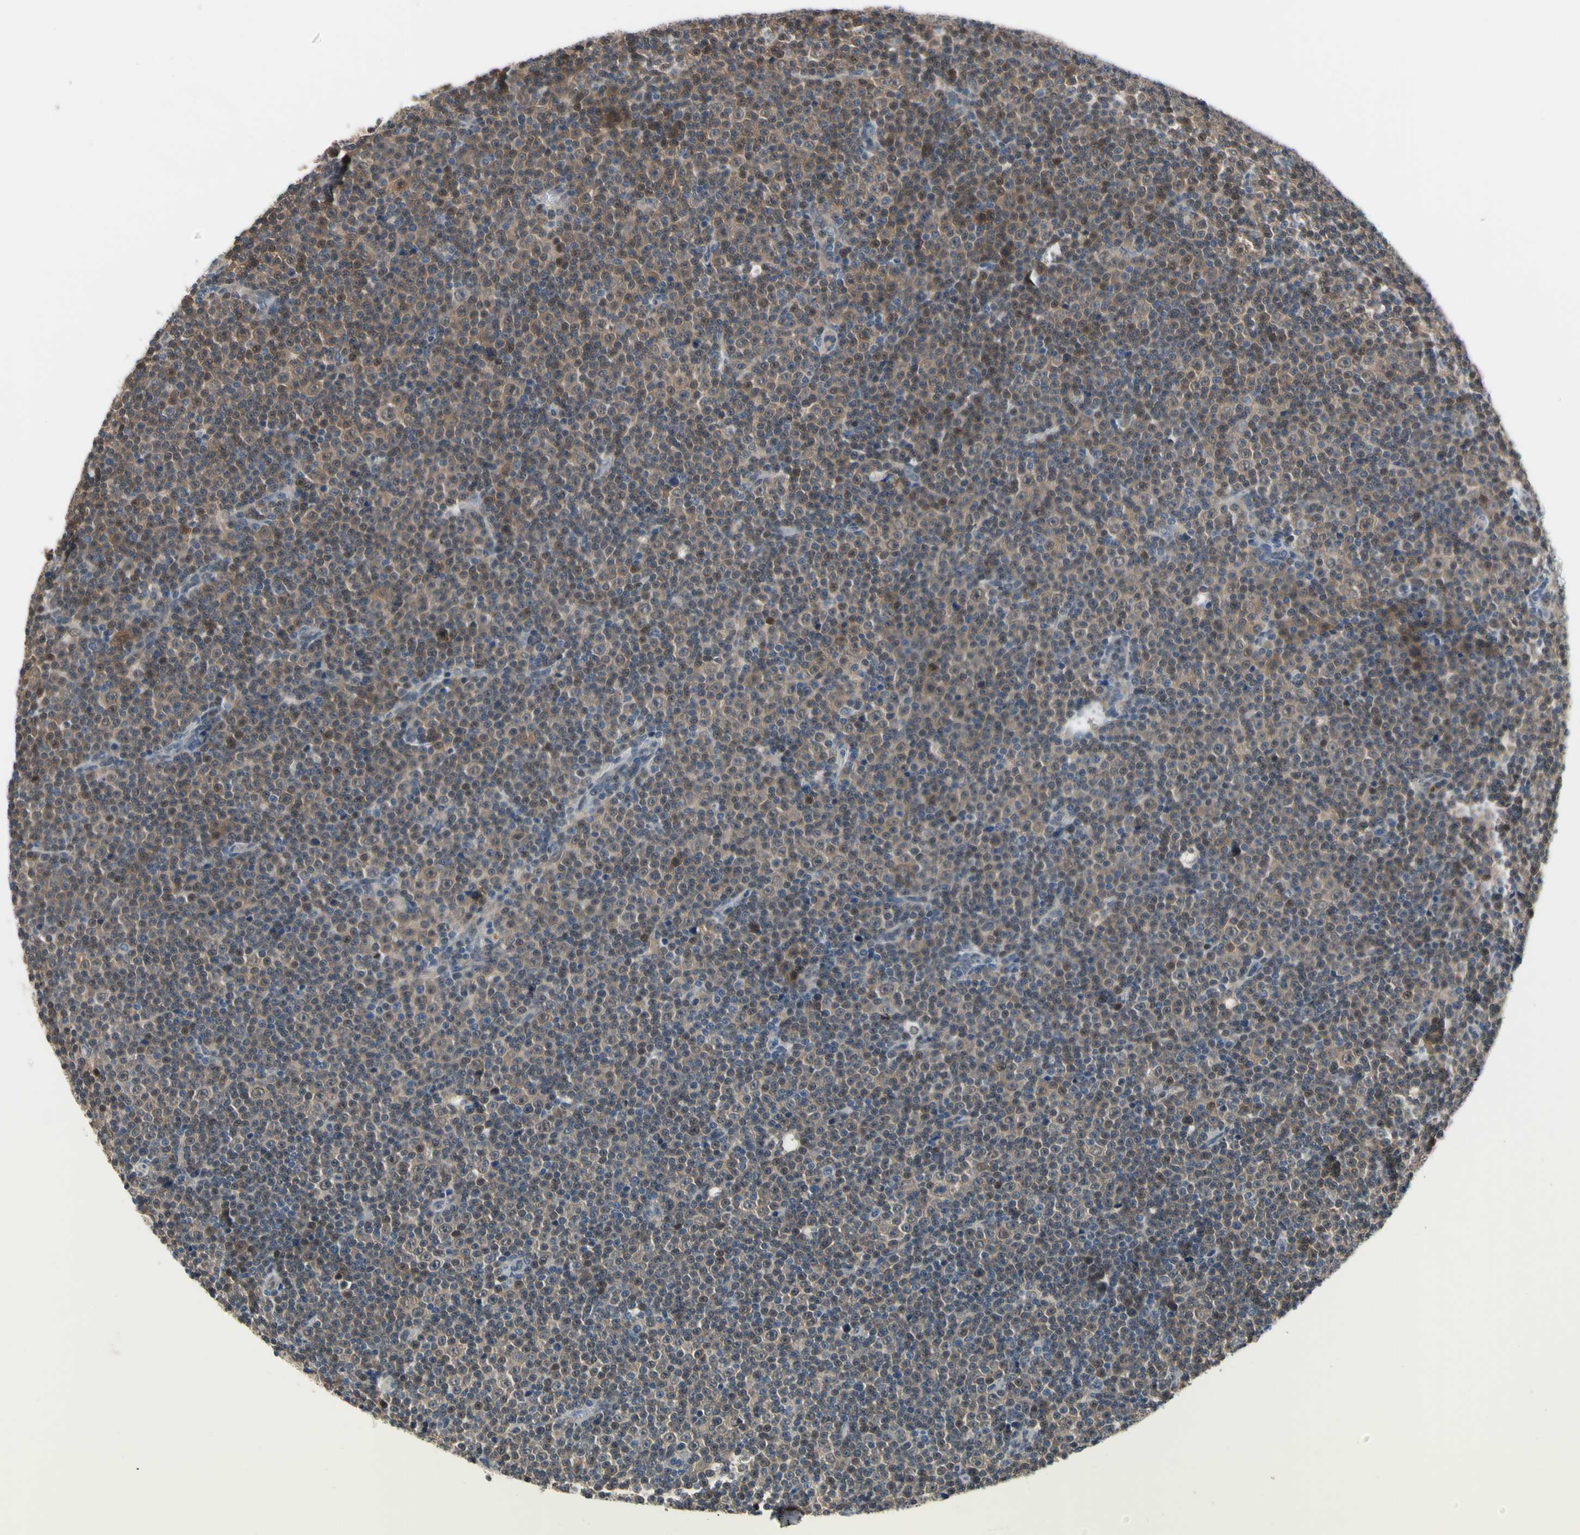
{"staining": {"intensity": "weak", "quantity": ">75%", "location": "cytoplasmic/membranous,nuclear"}, "tissue": "lymphoma", "cell_type": "Tumor cells", "image_type": "cancer", "snomed": [{"axis": "morphology", "description": "Malignant lymphoma, non-Hodgkin's type, Low grade"}, {"axis": "topography", "description": "Lymph node"}], "caption": "Human lymphoma stained with a protein marker displays weak staining in tumor cells.", "gene": "HSPA4", "patient": {"sex": "female", "age": 67}}